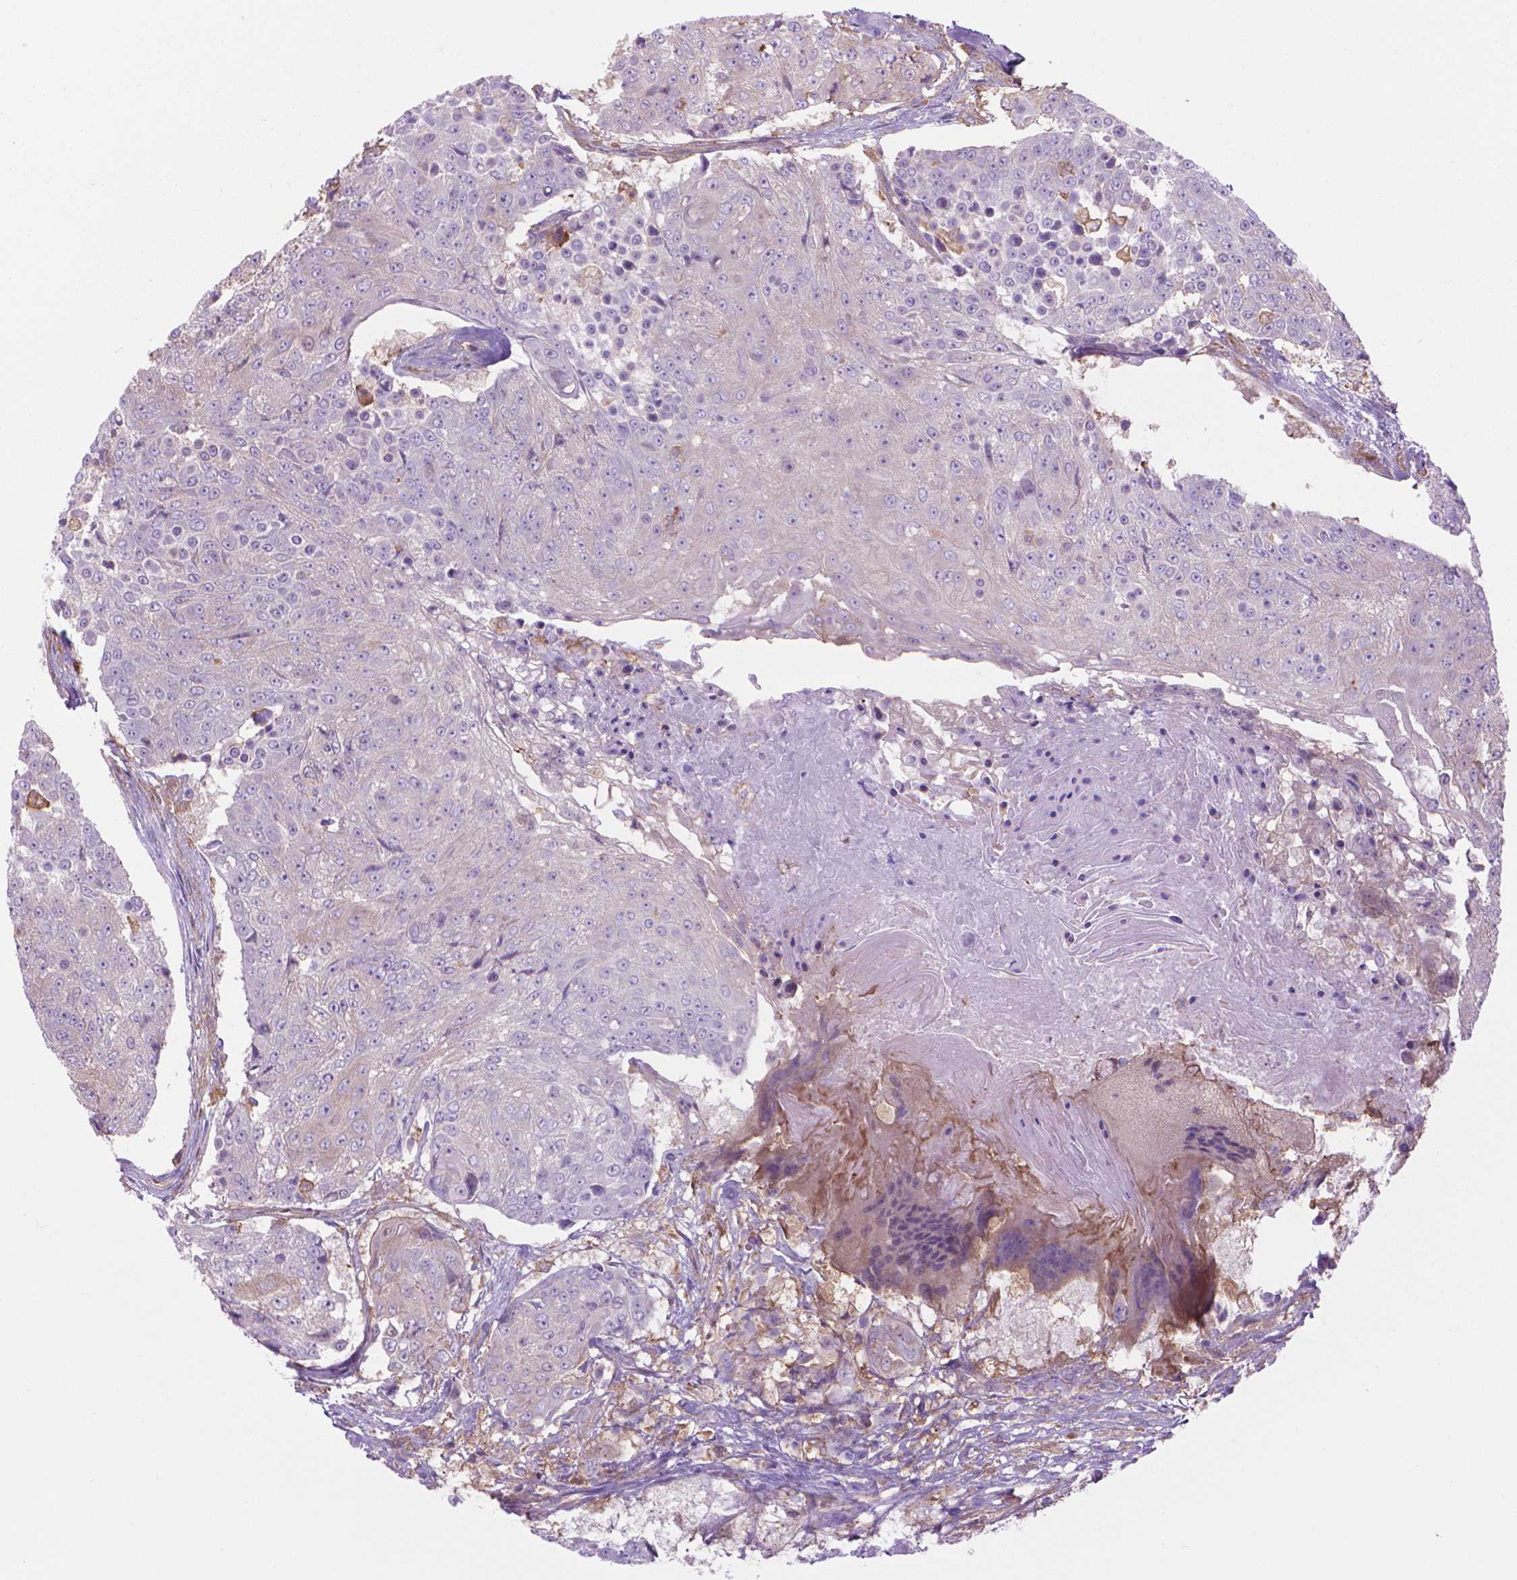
{"staining": {"intensity": "negative", "quantity": "none", "location": "none"}, "tissue": "urothelial cancer", "cell_type": "Tumor cells", "image_type": "cancer", "snomed": [{"axis": "morphology", "description": "Urothelial carcinoma, High grade"}, {"axis": "topography", "description": "Urinary bladder"}], "caption": "Urothelial cancer was stained to show a protein in brown. There is no significant positivity in tumor cells.", "gene": "CORO1B", "patient": {"sex": "female", "age": 63}}